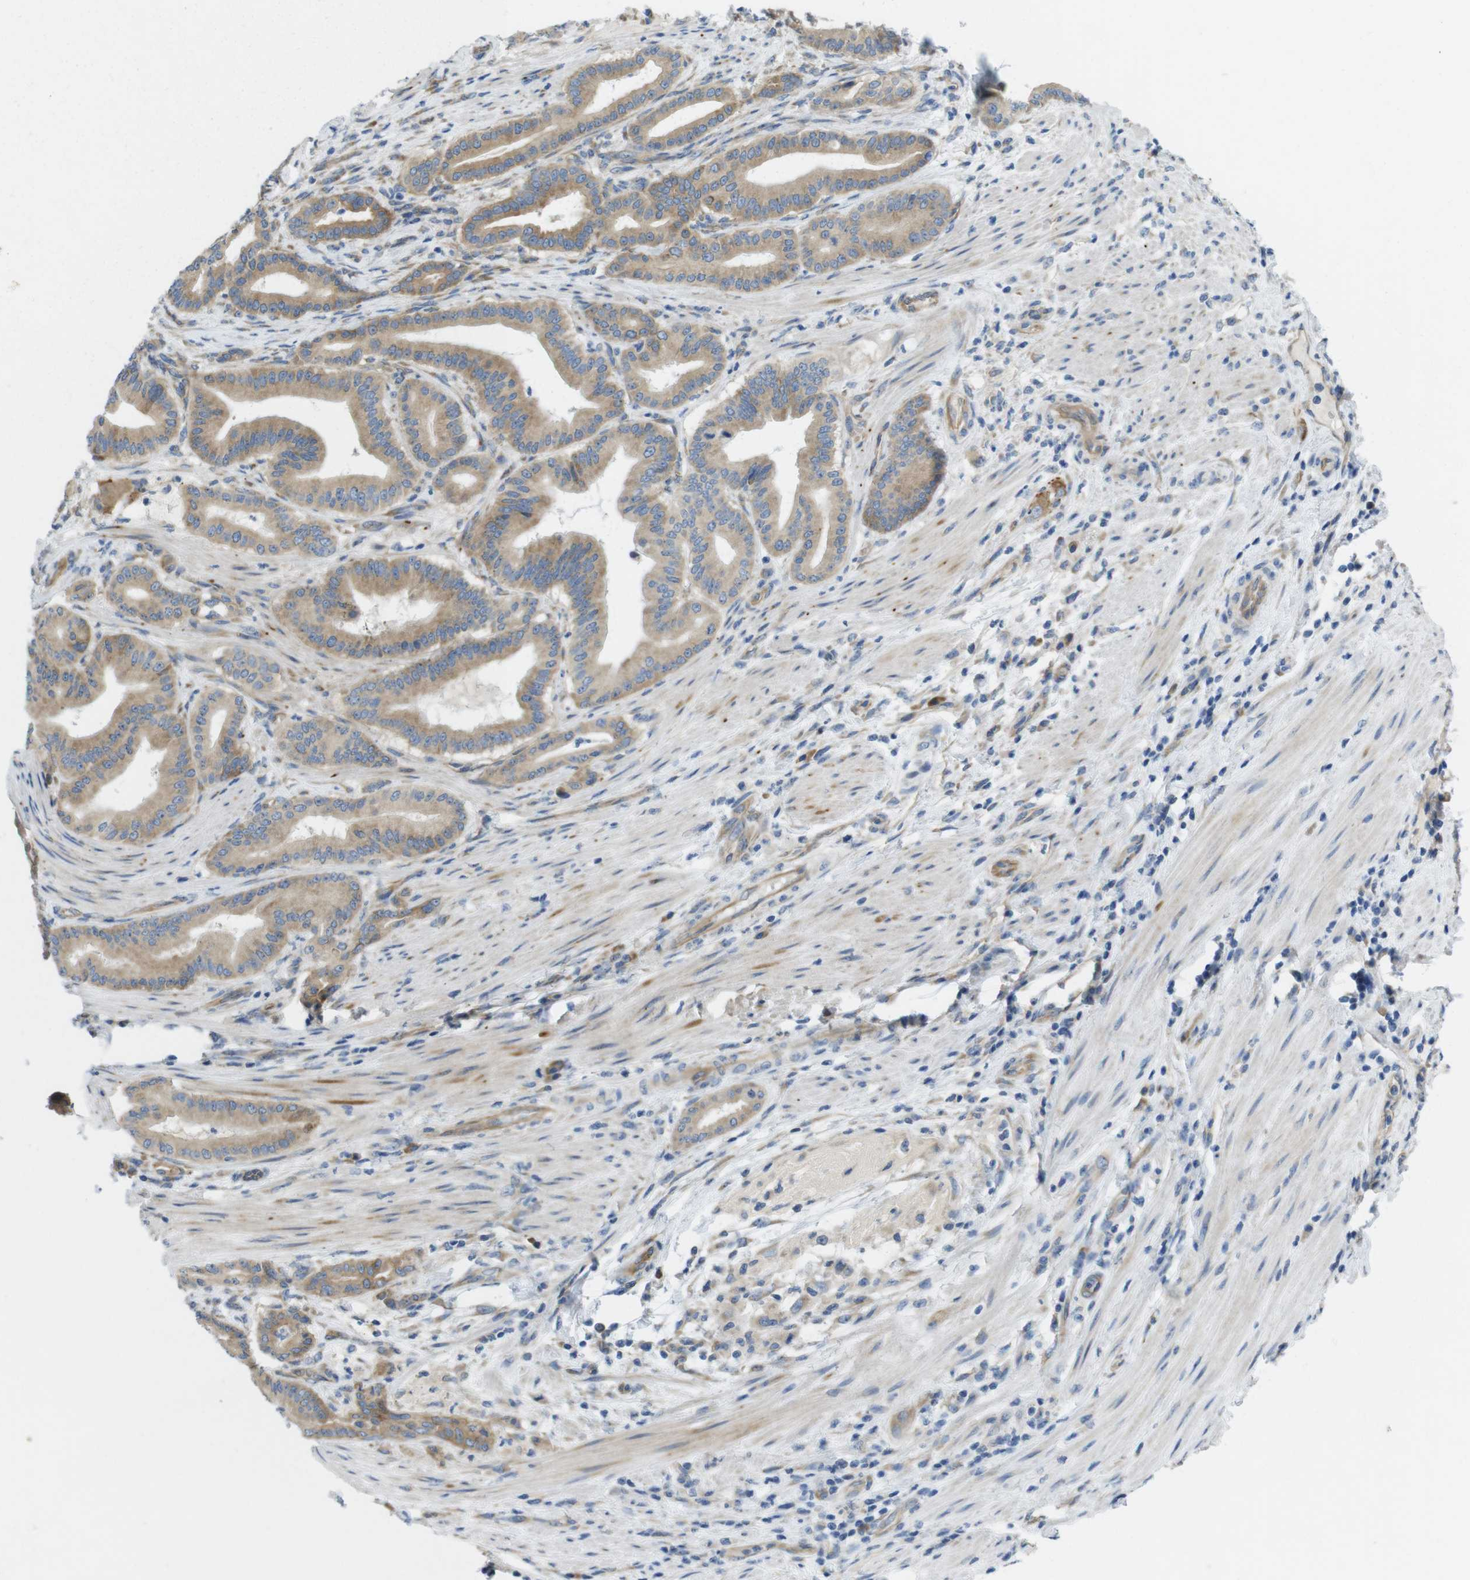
{"staining": {"intensity": "moderate", "quantity": ">75%", "location": "cytoplasmic/membranous"}, "tissue": "pancreatic cancer", "cell_type": "Tumor cells", "image_type": "cancer", "snomed": [{"axis": "morphology", "description": "Normal tissue, NOS"}, {"axis": "morphology", "description": "Adenocarcinoma, NOS"}, {"axis": "topography", "description": "Pancreas"}], "caption": "Immunohistochemical staining of adenocarcinoma (pancreatic) reveals medium levels of moderate cytoplasmic/membranous positivity in approximately >75% of tumor cells.", "gene": "TMEM234", "patient": {"sex": "male", "age": 63}}